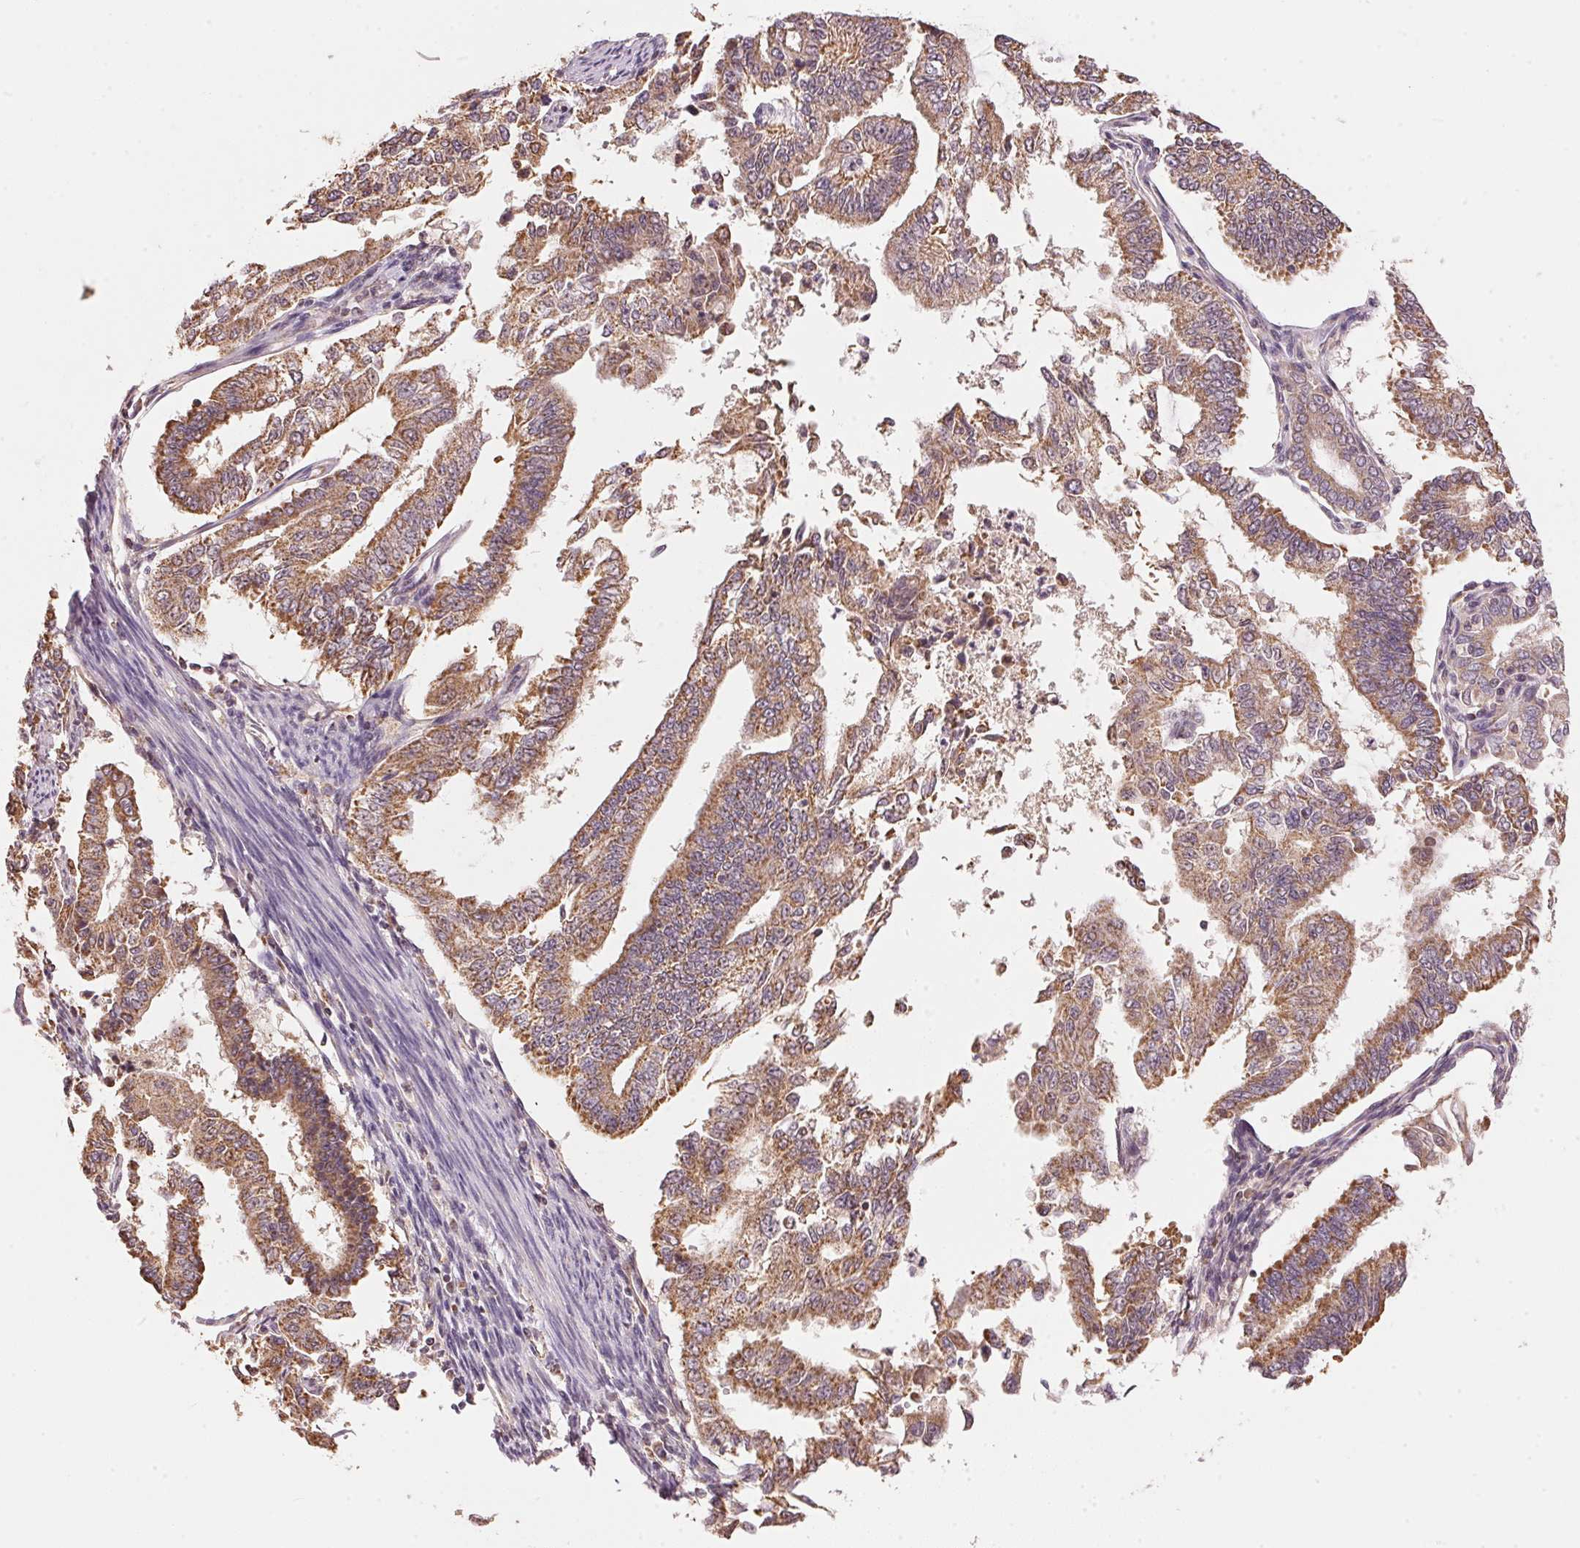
{"staining": {"intensity": "moderate", "quantity": ">75%", "location": "cytoplasmic/membranous"}, "tissue": "endometrial cancer", "cell_type": "Tumor cells", "image_type": "cancer", "snomed": [{"axis": "morphology", "description": "Adenocarcinoma, NOS"}, {"axis": "topography", "description": "Uterus"}], "caption": "There is medium levels of moderate cytoplasmic/membranous positivity in tumor cells of endometrial adenocarcinoma, as demonstrated by immunohistochemical staining (brown color).", "gene": "ARHGAP6", "patient": {"sex": "female", "age": 59}}